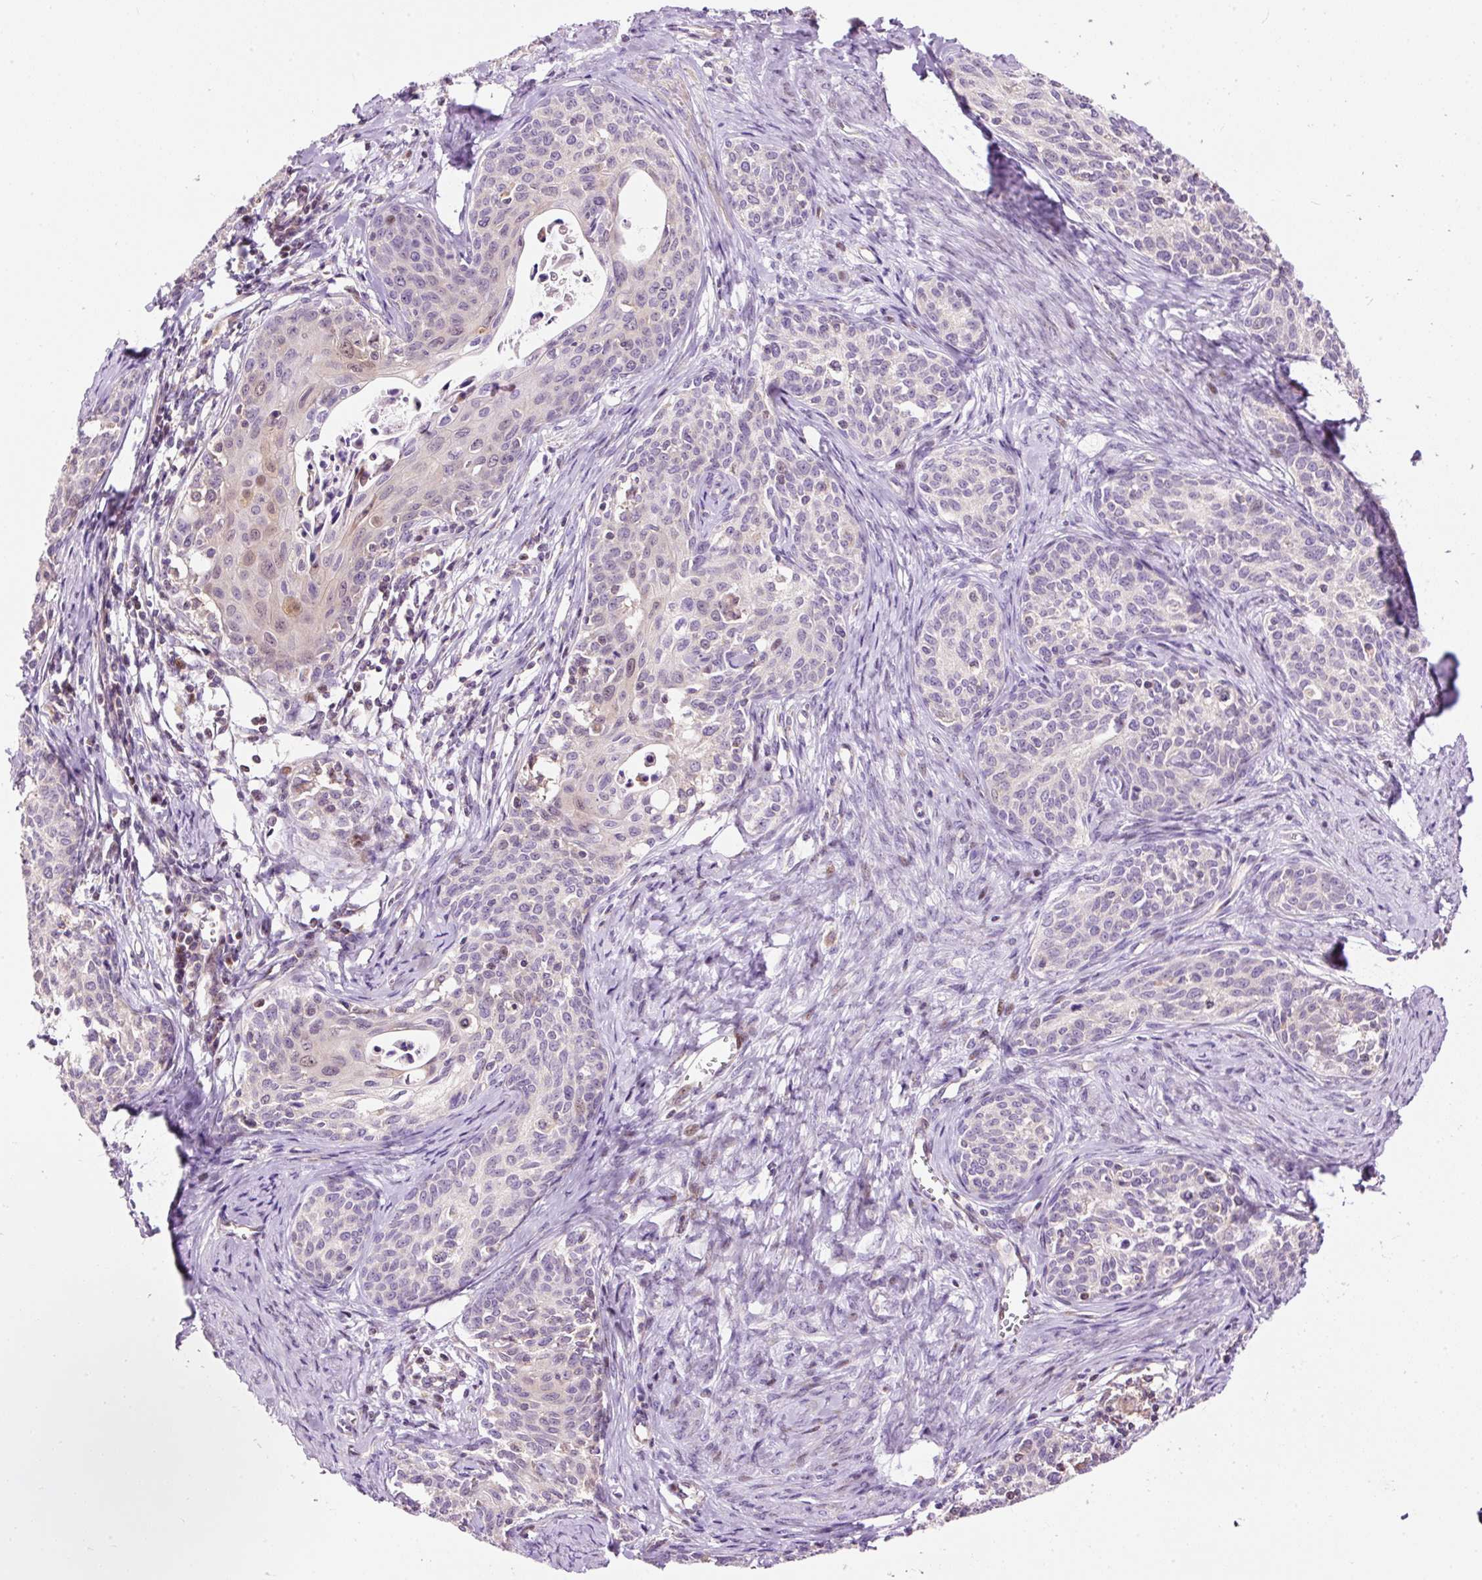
{"staining": {"intensity": "negative", "quantity": "none", "location": "none"}, "tissue": "cervical cancer", "cell_type": "Tumor cells", "image_type": "cancer", "snomed": [{"axis": "morphology", "description": "Squamous cell carcinoma, NOS"}, {"axis": "morphology", "description": "Adenocarcinoma, NOS"}, {"axis": "topography", "description": "Cervix"}], "caption": "The immunohistochemistry (IHC) image has no significant staining in tumor cells of cervical cancer (adenocarcinoma) tissue.", "gene": "BOLA3", "patient": {"sex": "female", "age": 52}}